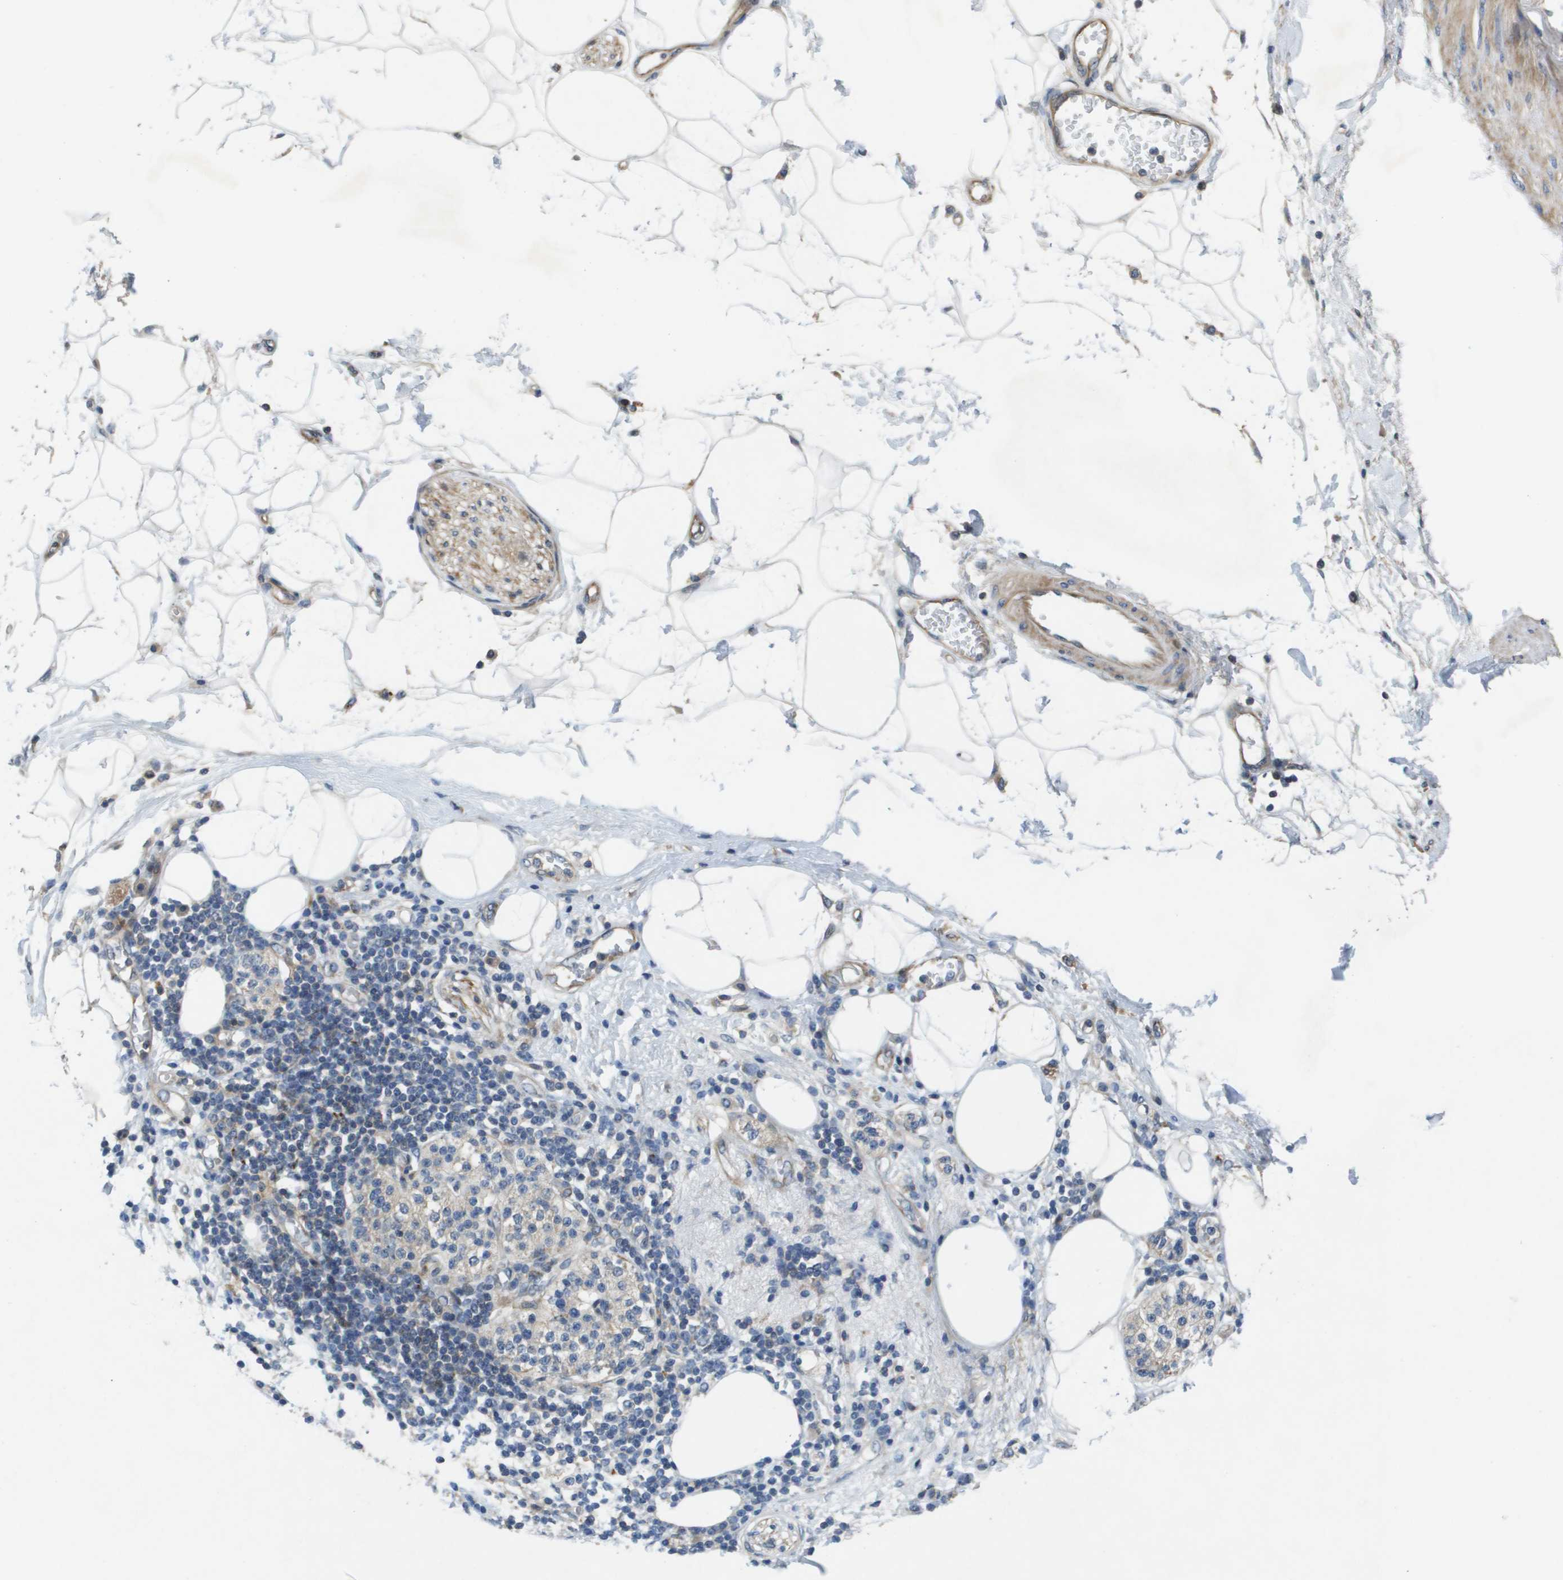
{"staining": {"intensity": "negative", "quantity": "none", "location": "none"}, "tissue": "adipose tissue", "cell_type": "Adipocytes", "image_type": "normal", "snomed": [{"axis": "morphology", "description": "Normal tissue, NOS"}, {"axis": "morphology", "description": "Adenocarcinoma, NOS"}, {"axis": "topography", "description": "Duodenum"}, {"axis": "topography", "description": "Peripheral nerve tissue"}], "caption": "An IHC histopathology image of benign adipose tissue is shown. There is no staining in adipocytes of adipose tissue. (Stains: DAB (3,3'-diaminobenzidine) immunohistochemistry (IHC) with hematoxylin counter stain, Microscopy: brightfield microscopy at high magnification).", "gene": "SCN4B", "patient": {"sex": "female", "age": 60}}